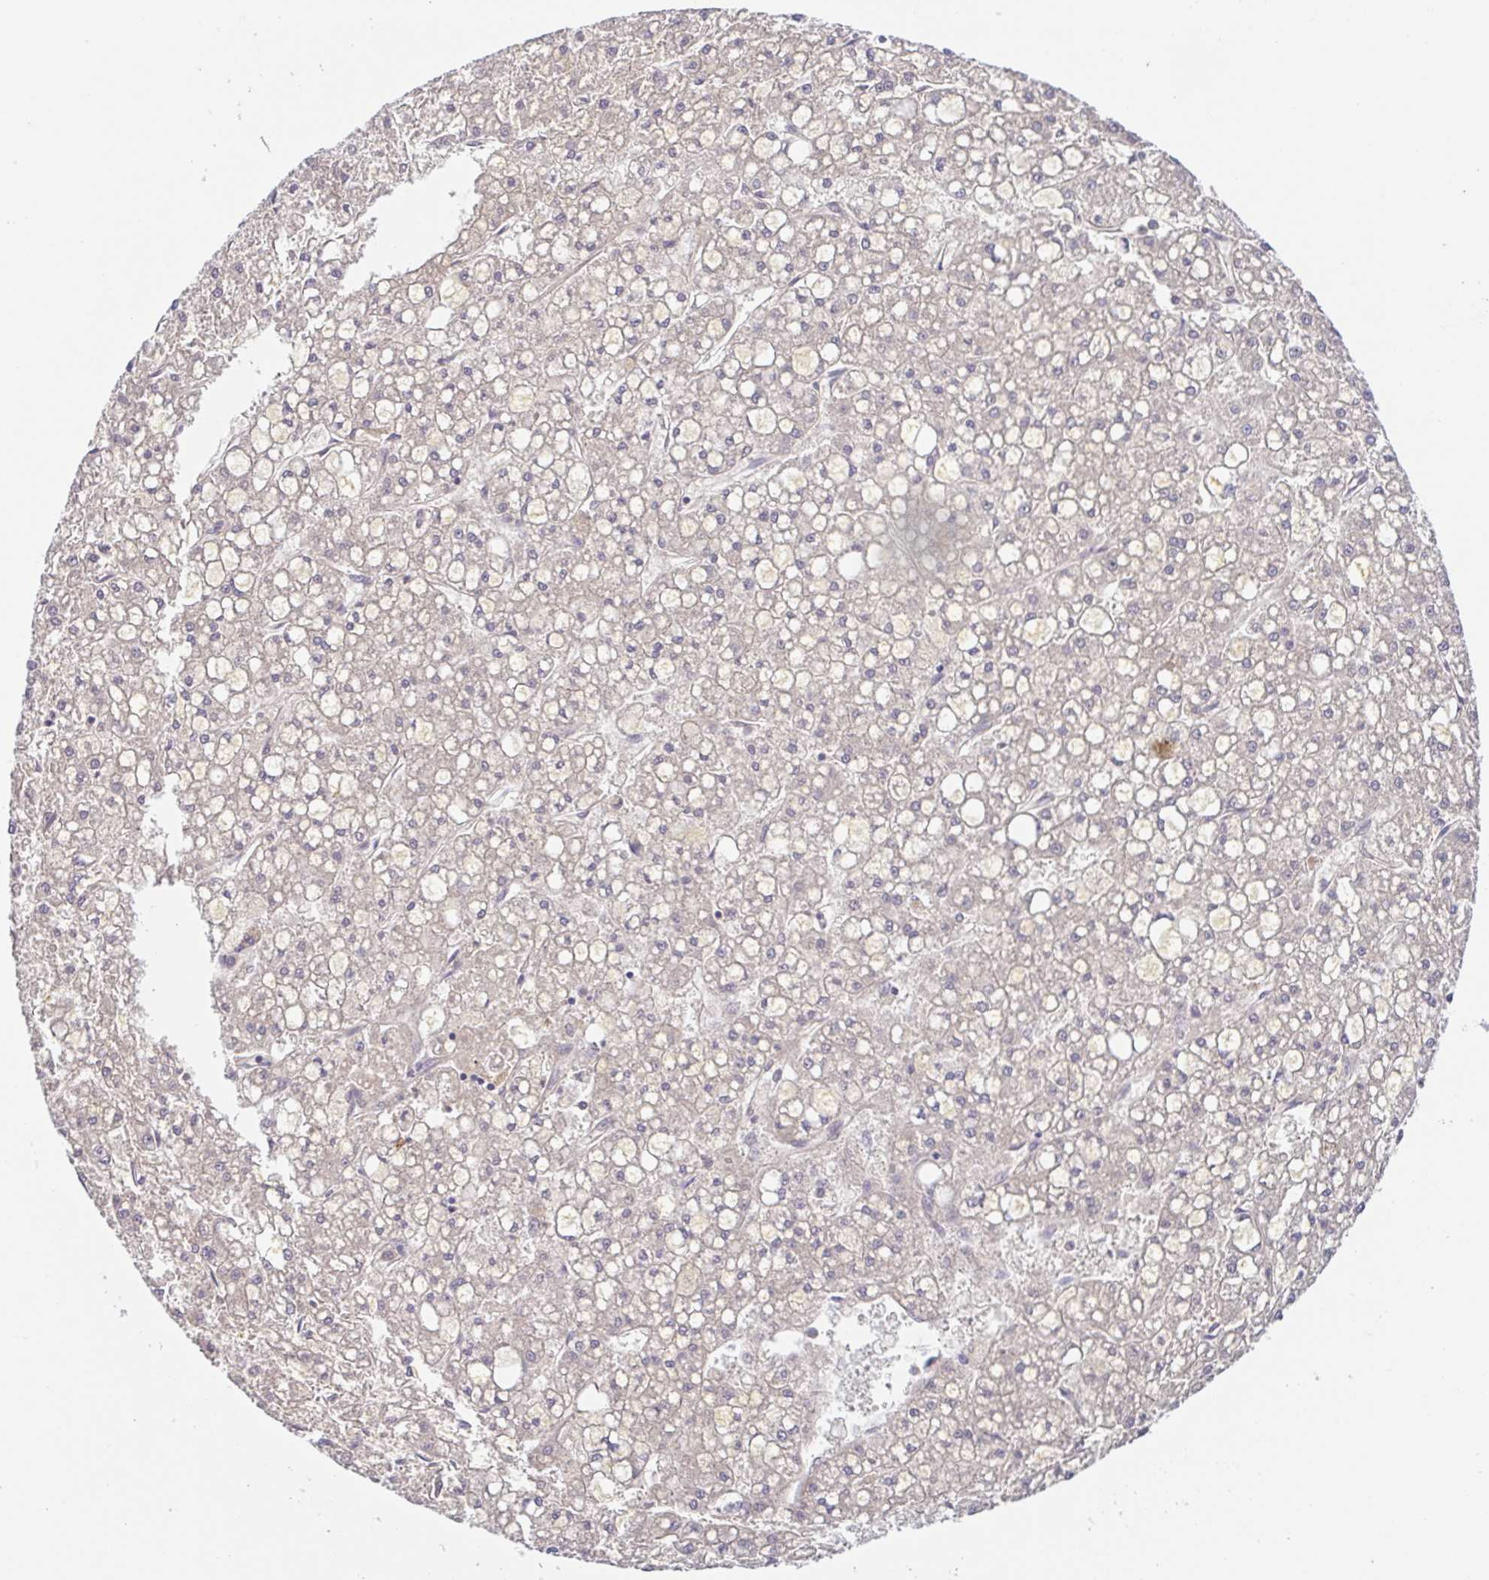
{"staining": {"intensity": "negative", "quantity": "none", "location": "none"}, "tissue": "liver cancer", "cell_type": "Tumor cells", "image_type": "cancer", "snomed": [{"axis": "morphology", "description": "Carcinoma, Hepatocellular, NOS"}, {"axis": "topography", "description": "Liver"}], "caption": "The immunohistochemistry histopathology image has no significant positivity in tumor cells of liver cancer tissue. (DAB (3,3'-diaminobenzidine) immunohistochemistry with hematoxylin counter stain).", "gene": "A1BG", "patient": {"sex": "male", "age": 67}}